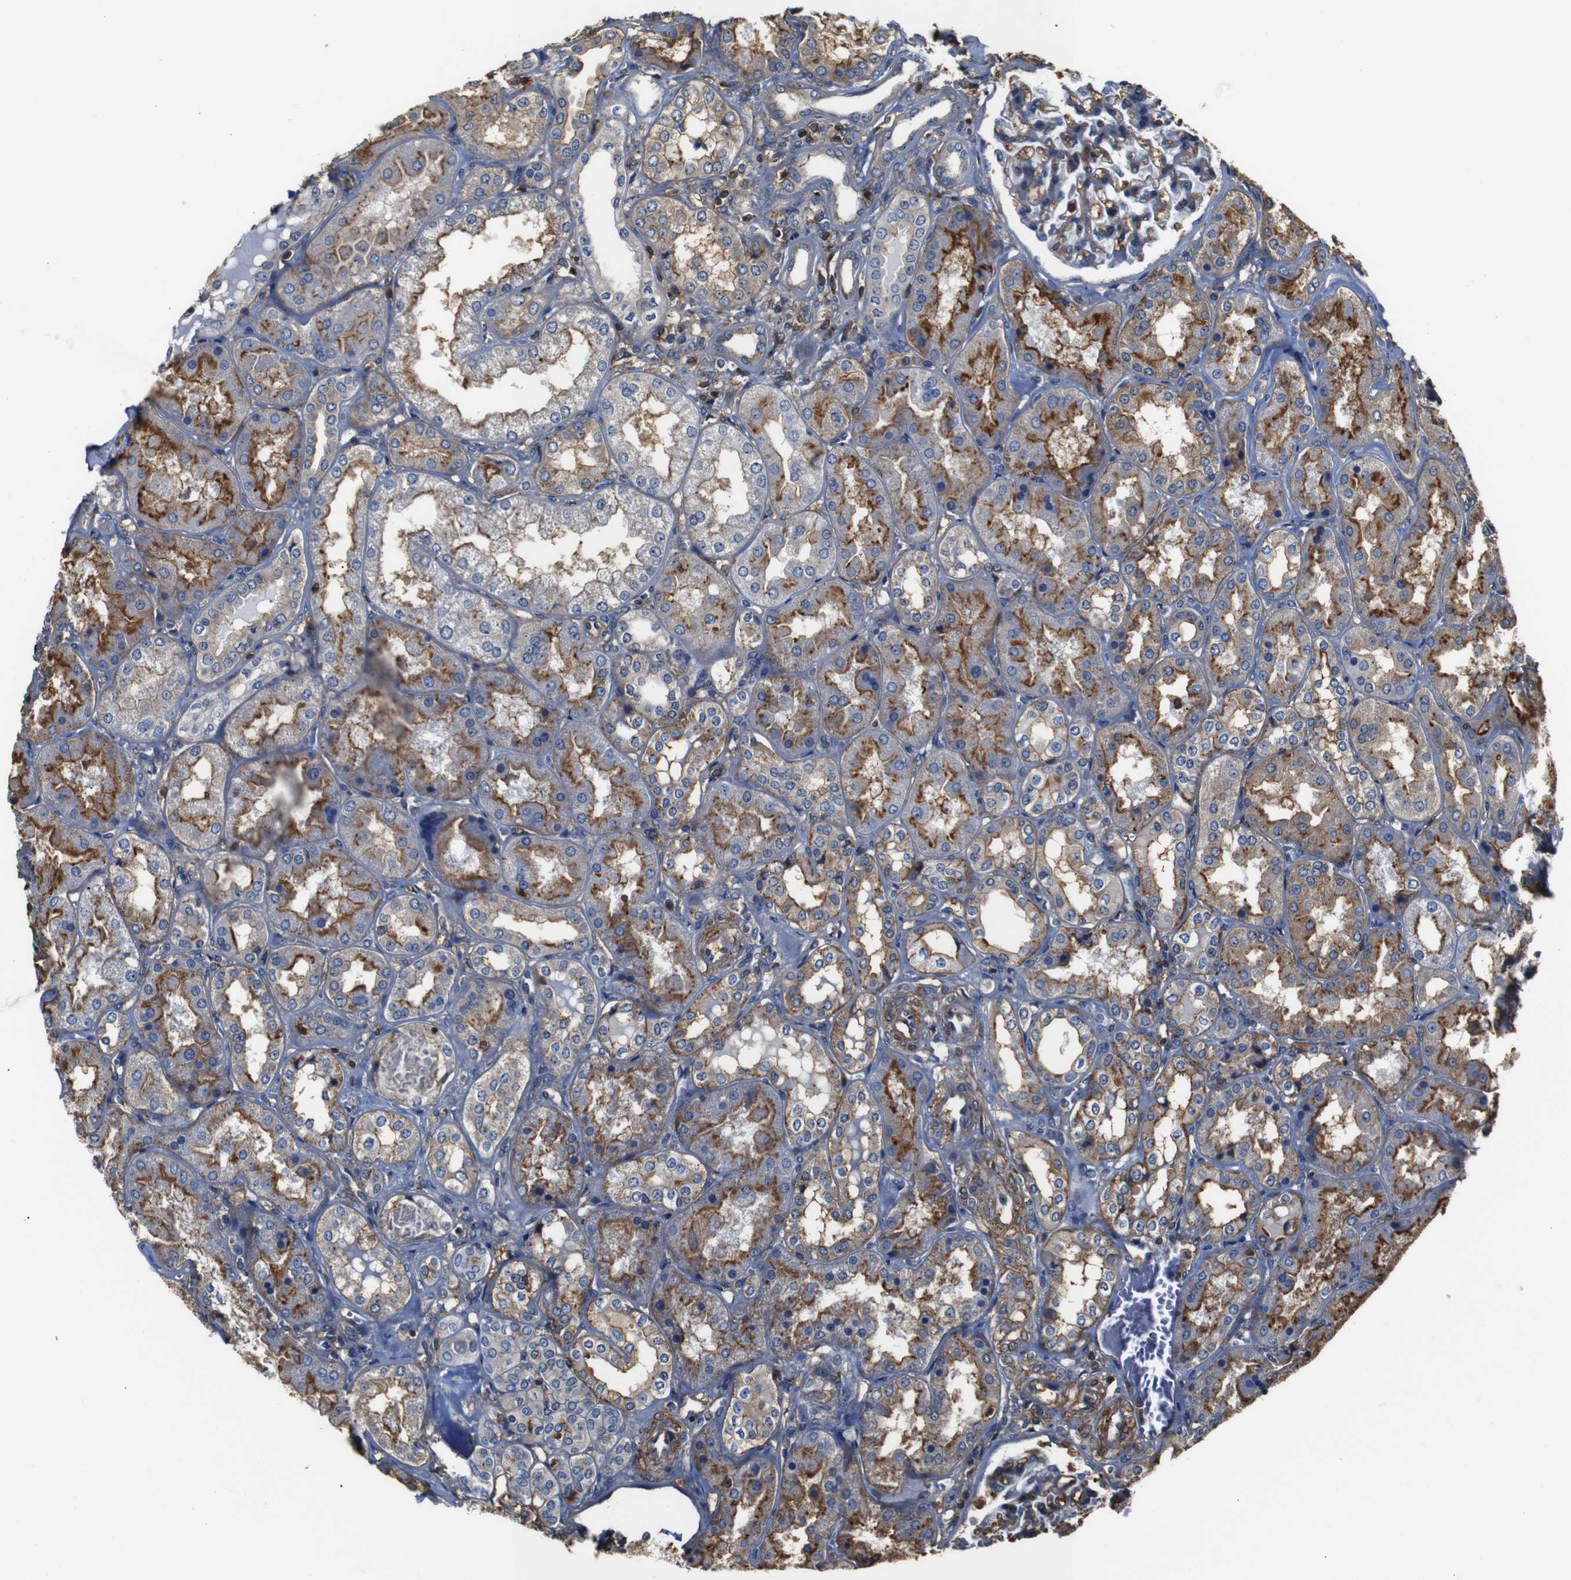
{"staining": {"intensity": "moderate", "quantity": "25%-75%", "location": "cytoplasmic/membranous"}, "tissue": "kidney", "cell_type": "Cells in glomeruli", "image_type": "normal", "snomed": [{"axis": "morphology", "description": "Normal tissue, NOS"}, {"axis": "topography", "description": "Kidney"}], "caption": "A brown stain shows moderate cytoplasmic/membranous positivity of a protein in cells in glomeruli of benign human kidney. (IHC, brightfield microscopy, high magnification).", "gene": "PI4KA", "patient": {"sex": "female", "age": 56}}